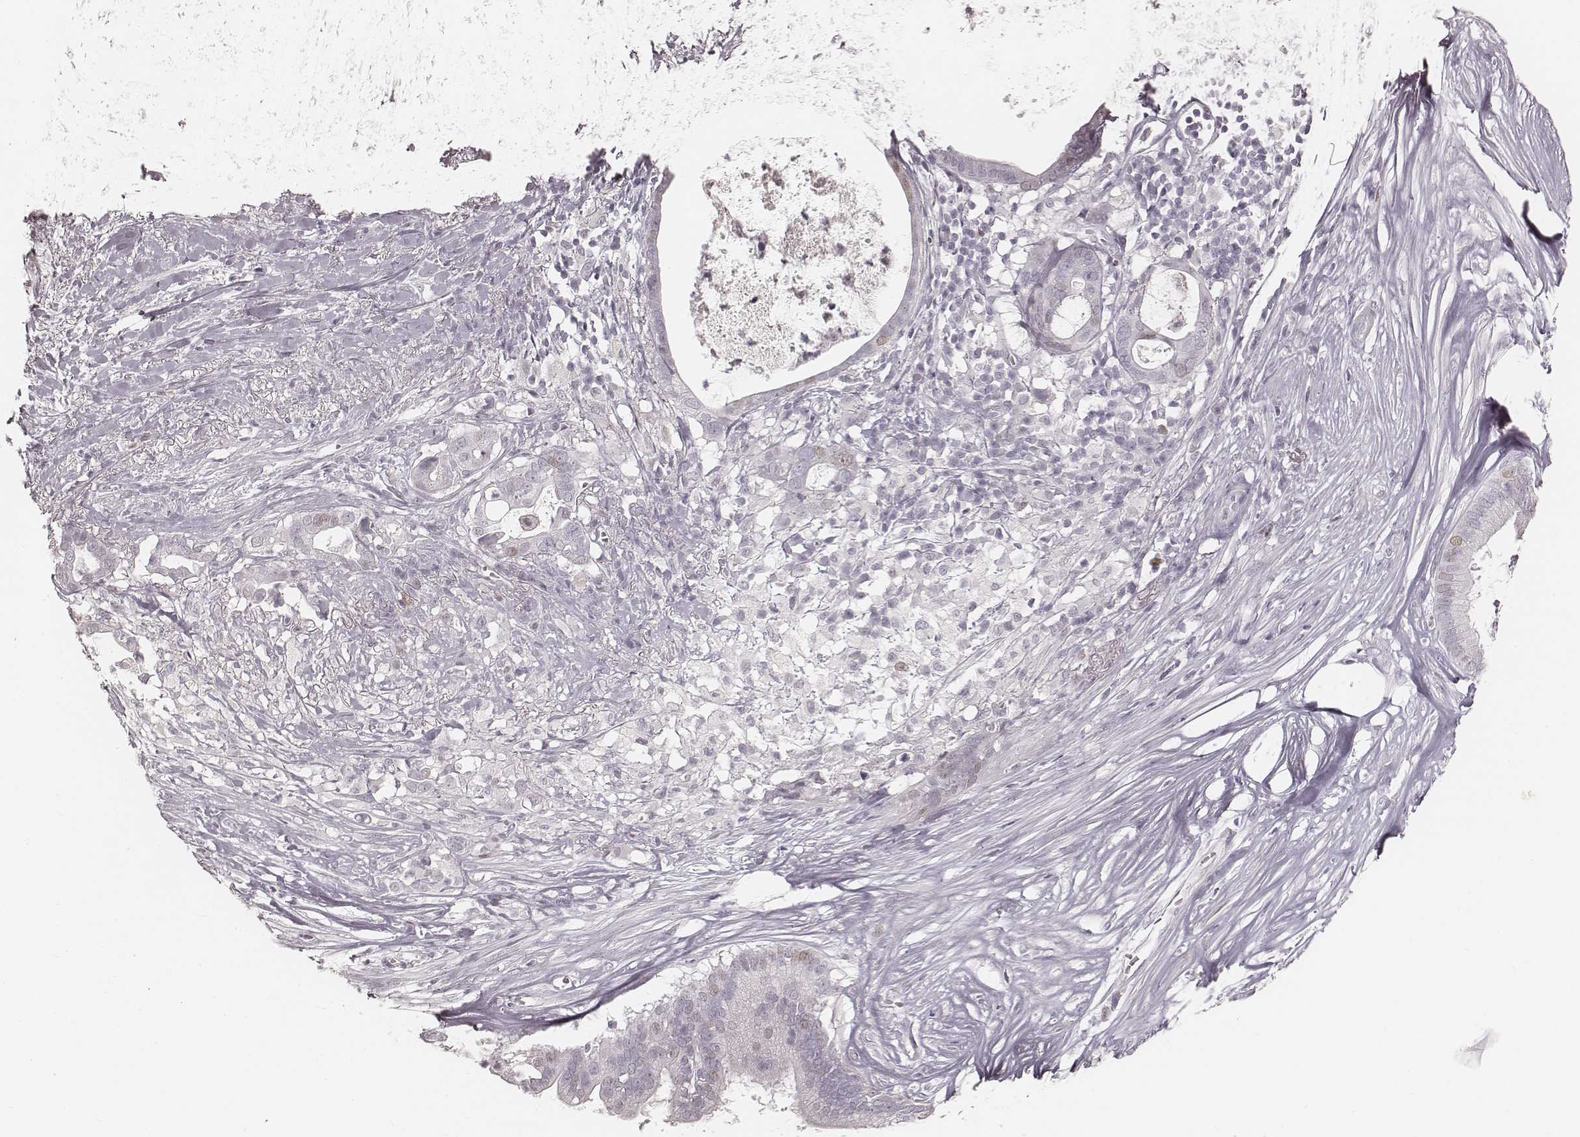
{"staining": {"intensity": "negative", "quantity": "none", "location": "none"}, "tissue": "pancreatic cancer", "cell_type": "Tumor cells", "image_type": "cancer", "snomed": [{"axis": "morphology", "description": "Adenocarcinoma, NOS"}, {"axis": "topography", "description": "Pancreas"}], "caption": "Immunohistochemical staining of adenocarcinoma (pancreatic) reveals no significant positivity in tumor cells.", "gene": "TEX37", "patient": {"sex": "male", "age": 61}}